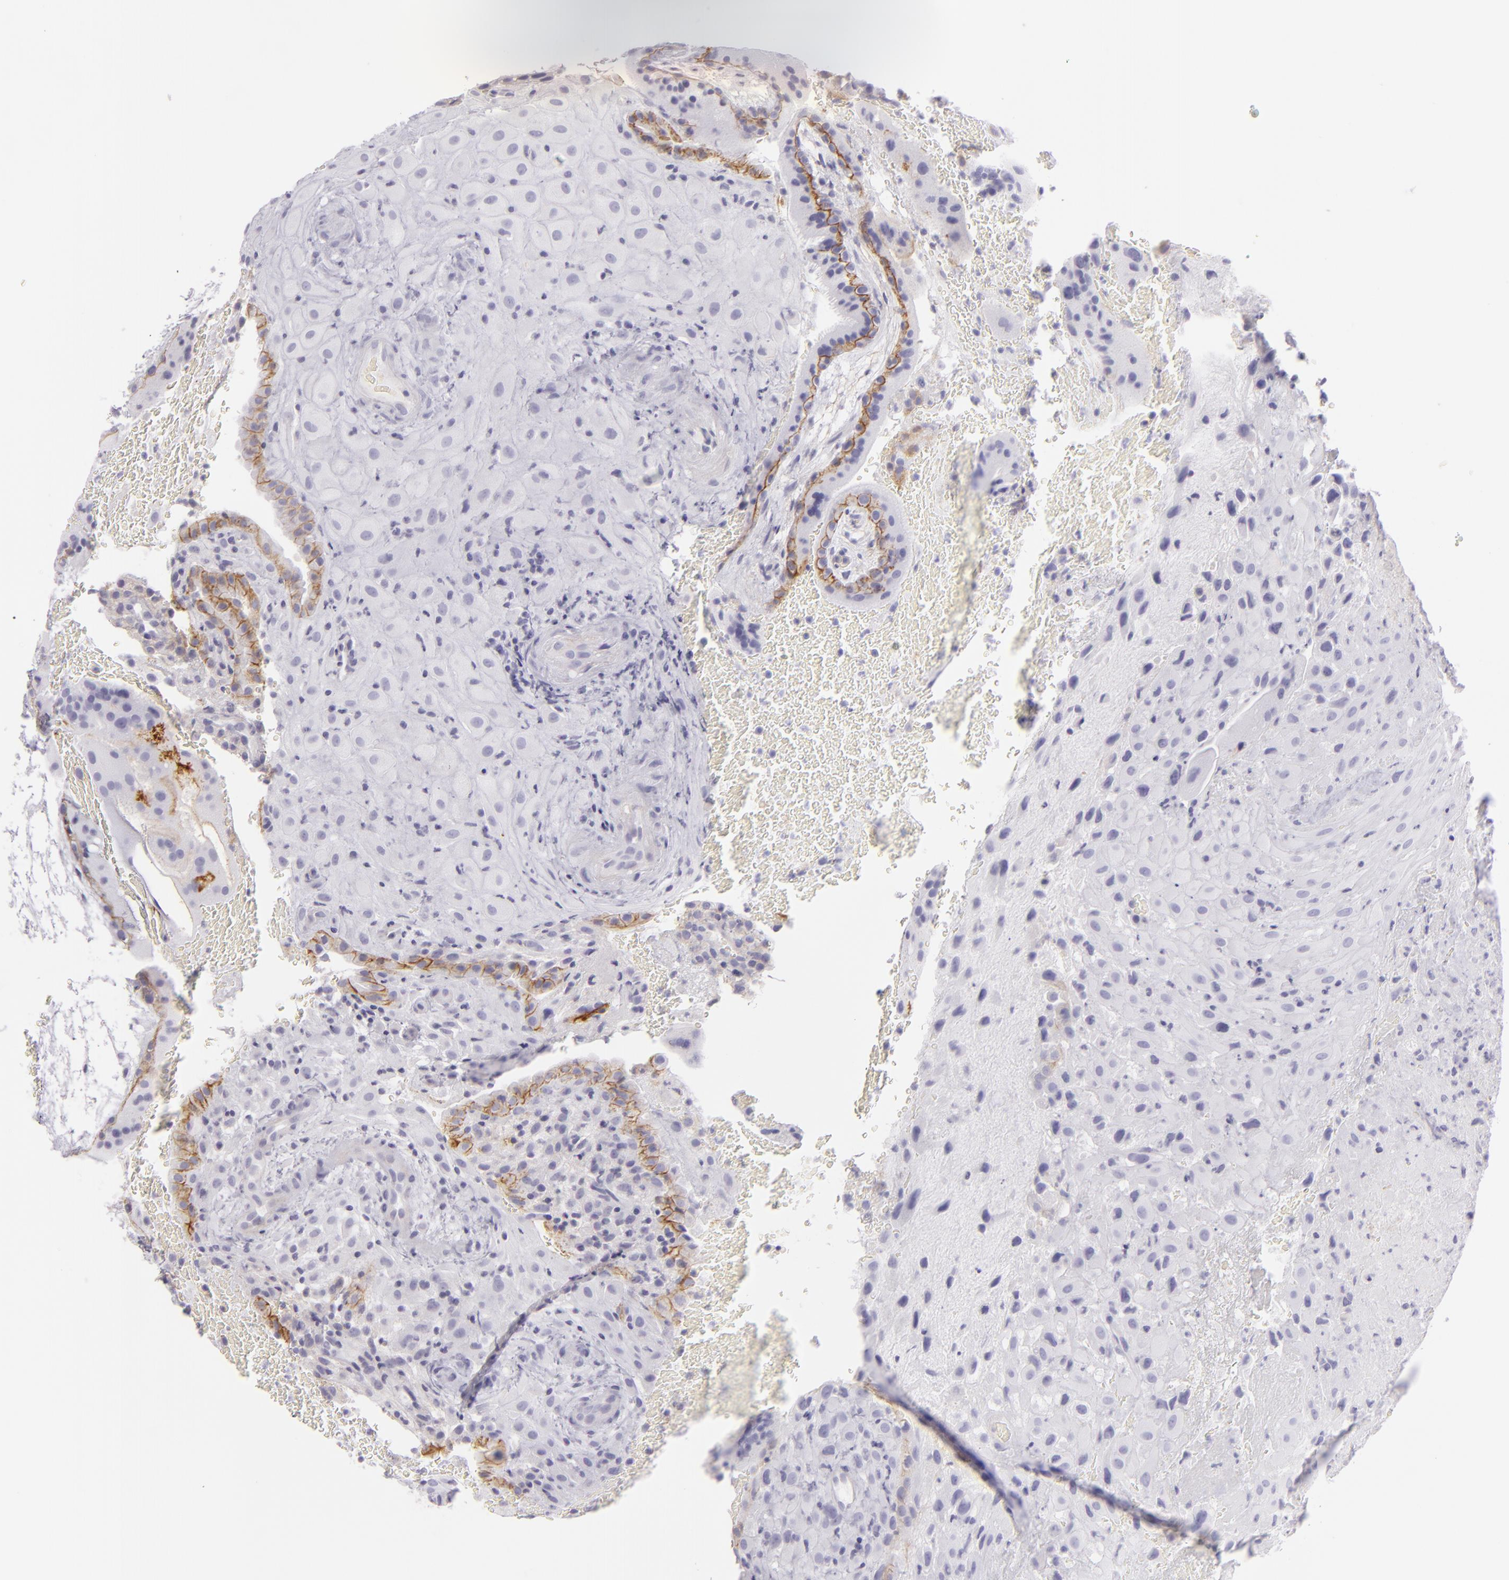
{"staining": {"intensity": "moderate", "quantity": "<25%", "location": "cytoplasmic/membranous"}, "tissue": "placenta", "cell_type": "Decidual cells", "image_type": "normal", "snomed": [{"axis": "morphology", "description": "Normal tissue, NOS"}, {"axis": "topography", "description": "Placenta"}], "caption": "Placenta stained with a brown dye displays moderate cytoplasmic/membranous positive positivity in approximately <25% of decidual cells.", "gene": "DLG4", "patient": {"sex": "female", "age": 19}}